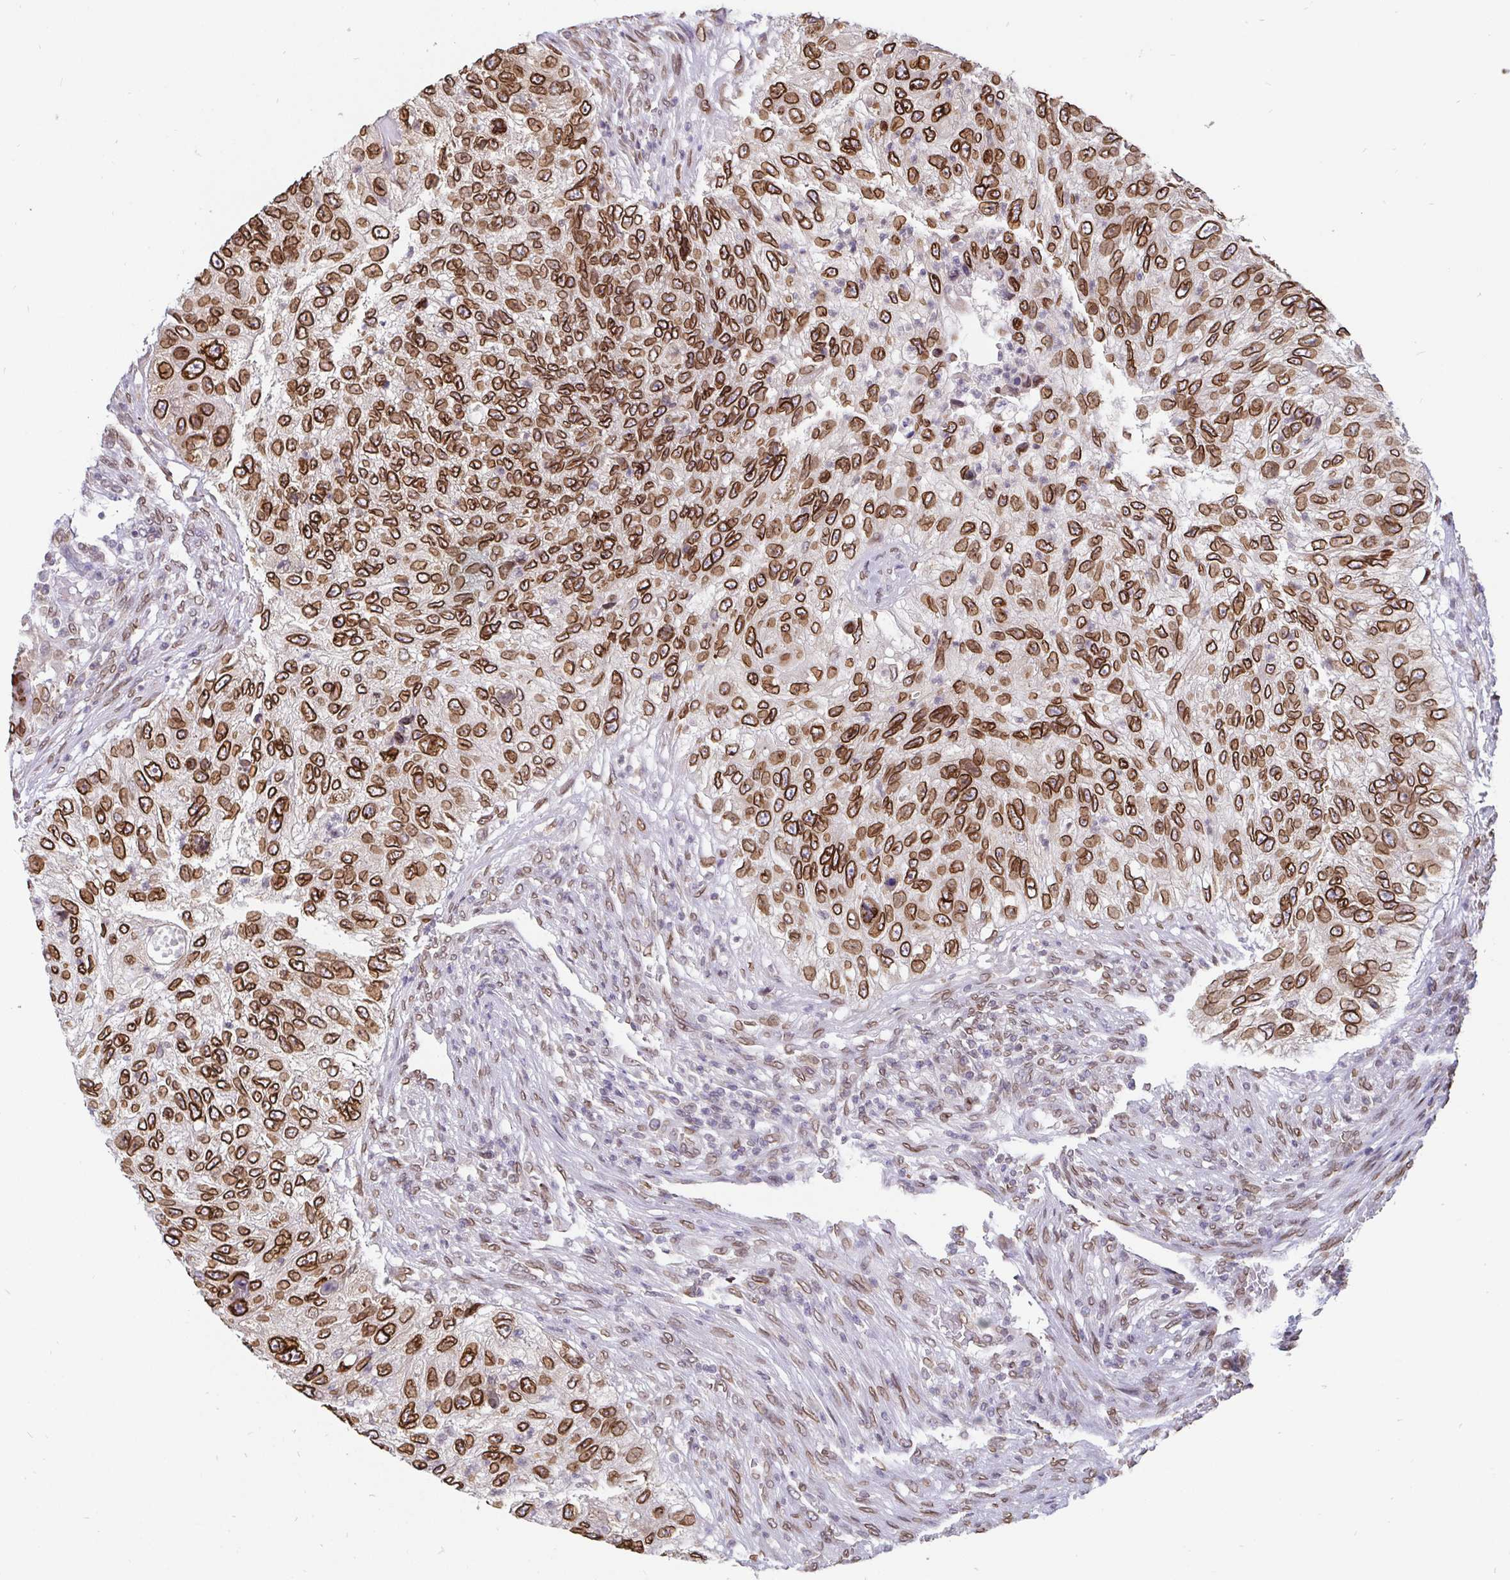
{"staining": {"intensity": "strong", "quantity": ">75%", "location": "cytoplasmic/membranous,nuclear"}, "tissue": "urothelial cancer", "cell_type": "Tumor cells", "image_type": "cancer", "snomed": [{"axis": "morphology", "description": "Urothelial carcinoma, High grade"}, {"axis": "topography", "description": "Urinary bladder"}], "caption": "IHC image of neoplastic tissue: human urothelial cancer stained using immunohistochemistry displays high levels of strong protein expression localized specifically in the cytoplasmic/membranous and nuclear of tumor cells, appearing as a cytoplasmic/membranous and nuclear brown color.", "gene": "EMD", "patient": {"sex": "female", "age": 60}}